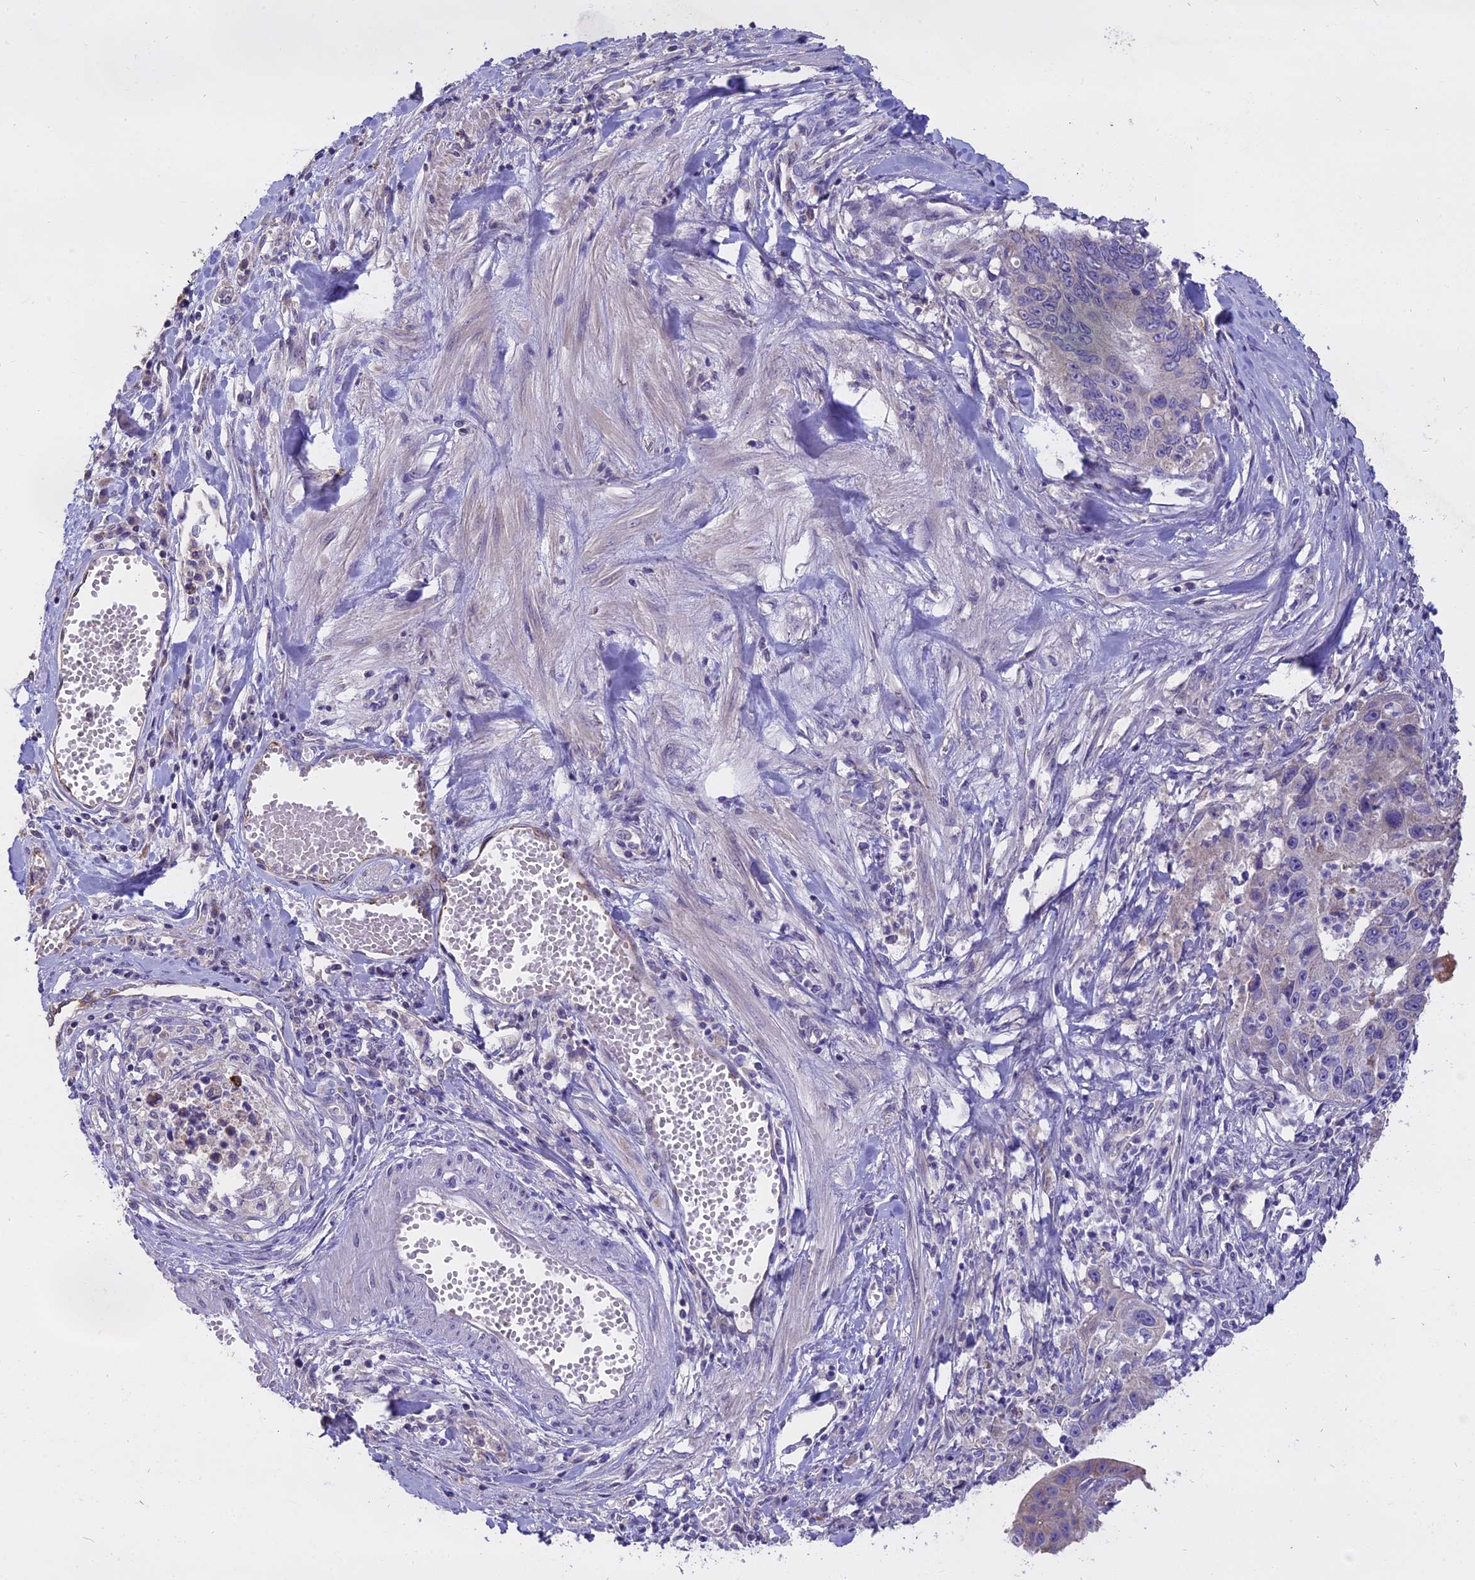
{"staining": {"intensity": "negative", "quantity": "none", "location": "none"}, "tissue": "stomach cancer", "cell_type": "Tumor cells", "image_type": "cancer", "snomed": [{"axis": "morphology", "description": "Adenocarcinoma, NOS"}, {"axis": "topography", "description": "Stomach"}], "caption": "DAB immunohistochemical staining of stomach cancer (adenocarcinoma) shows no significant staining in tumor cells.", "gene": "WFDC2", "patient": {"sex": "male", "age": 59}}